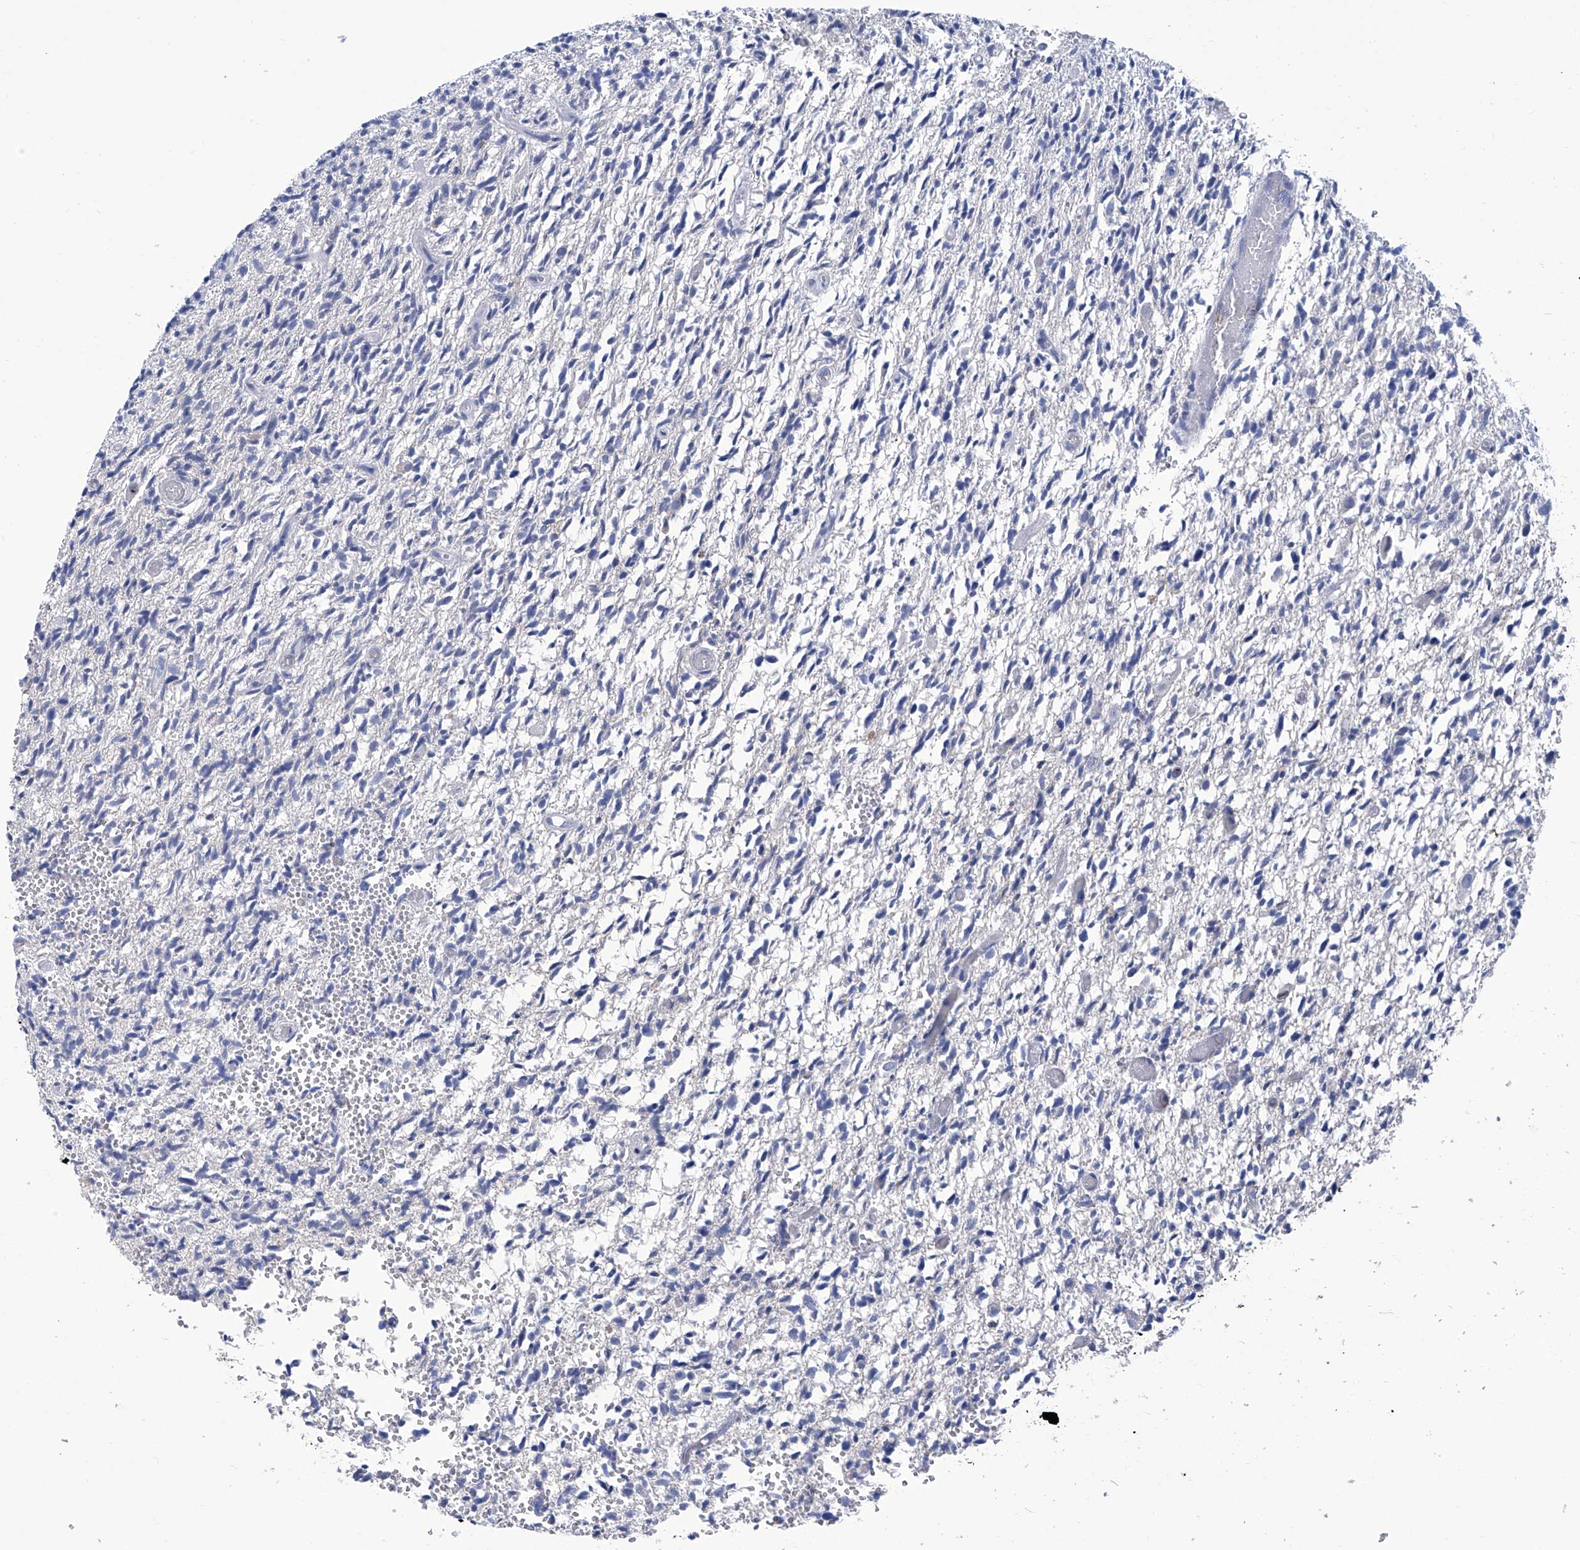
{"staining": {"intensity": "negative", "quantity": "none", "location": "none"}, "tissue": "glioma", "cell_type": "Tumor cells", "image_type": "cancer", "snomed": [{"axis": "morphology", "description": "Glioma, malignant, High grade"}, {"axis": "topography", "description": "Brain"}], "caption": "High magnification brightfield microscopy of malignant high-grade glioma stained with DAB (3,3'-diaminobenzidine) (brown) and counterstained with hematoxylin (blue): tumor cells show no significant staining.", "gene": "SMS", "patient": {"sex": "female", "age": 57}}